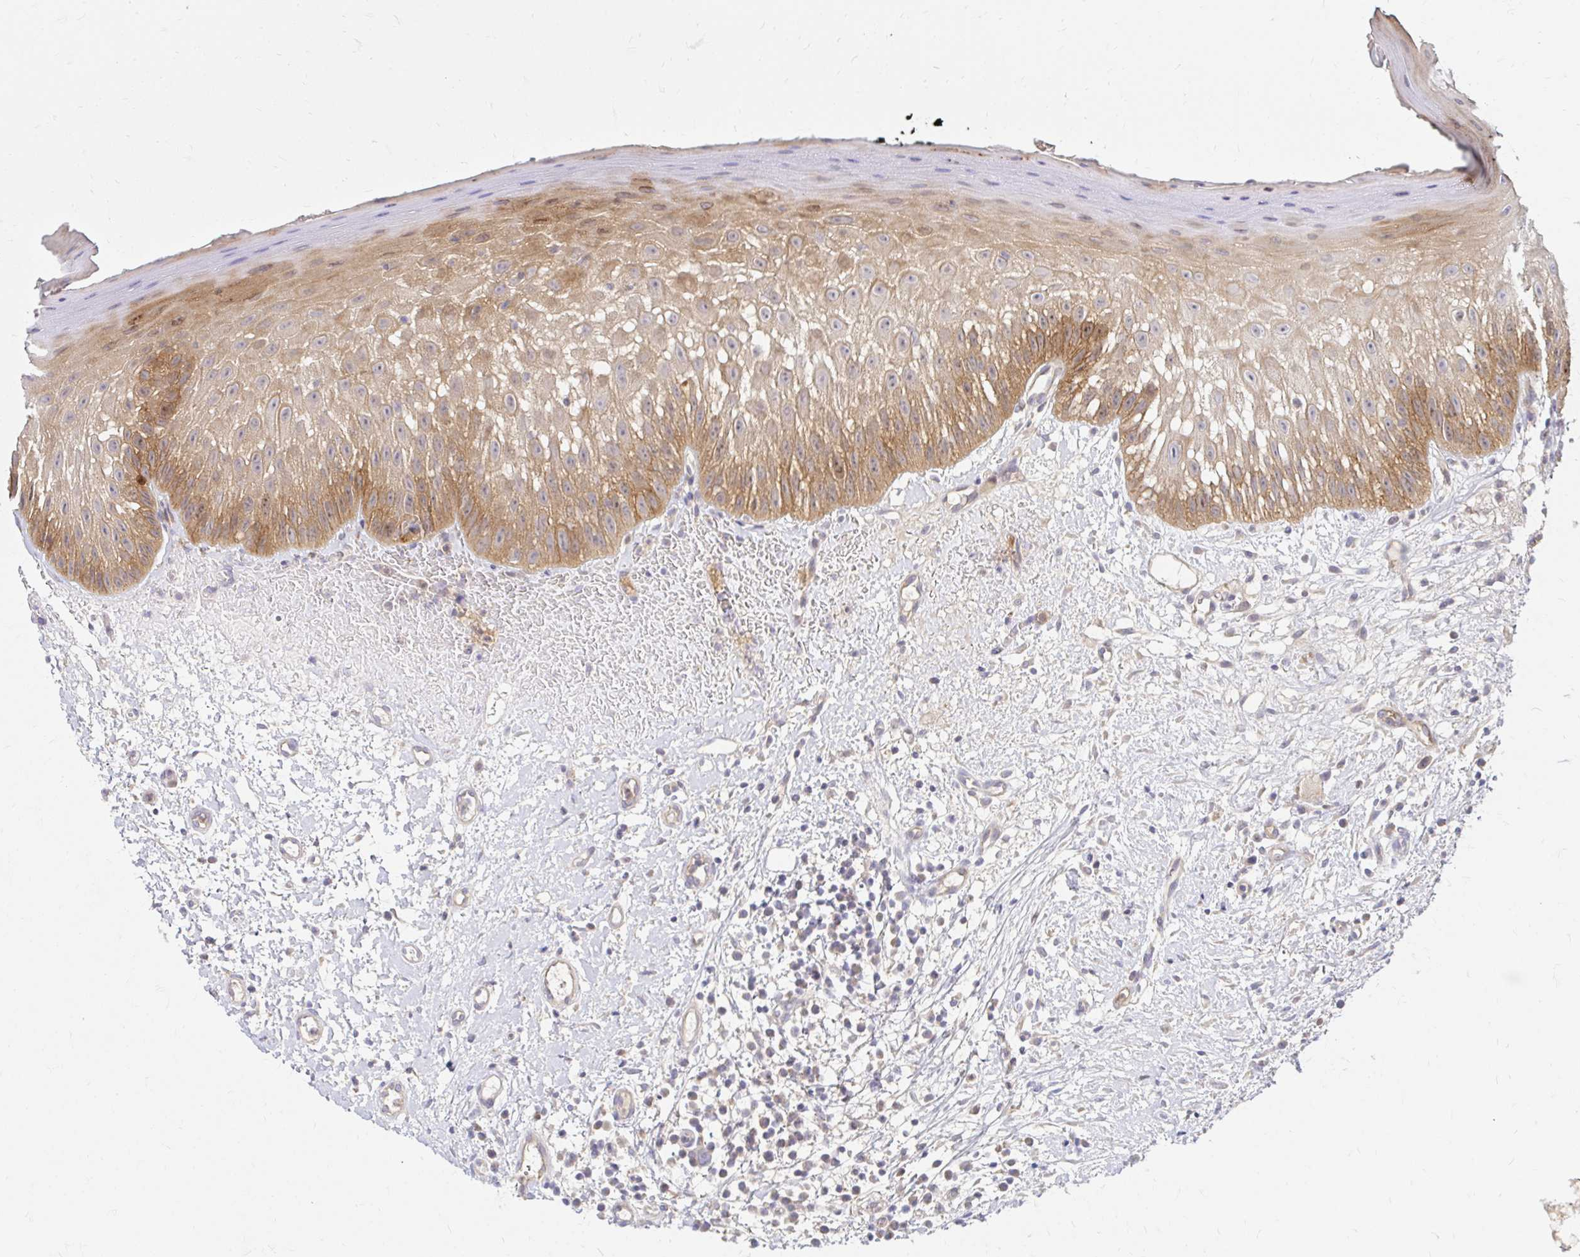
{"staining": {"intensity": "moderate", "quantity": ">75%", "location": "cytoplasmic/membranous"}, "tissue": "oral mucosa", "cell_type": "Squamous epithelial cells", "image_type": "normal", "snomed": [{"axis": "morphology", "description": "Normal tissue, NOS"}, {"axis": "topography", "description": "Oral tissue"}, {"axis": "topography", "description": "Tounge, NOS"}], "caption": "The histopathology image reveals immunohistochemical staining of unremarkable oral mucosa. There is moderate cytoplasmic/membranous staining is seen in approximately >75% of squamous epithelial cells.", "gene": "ITGA2", "patient": {"sex": "male", "age": 83}}